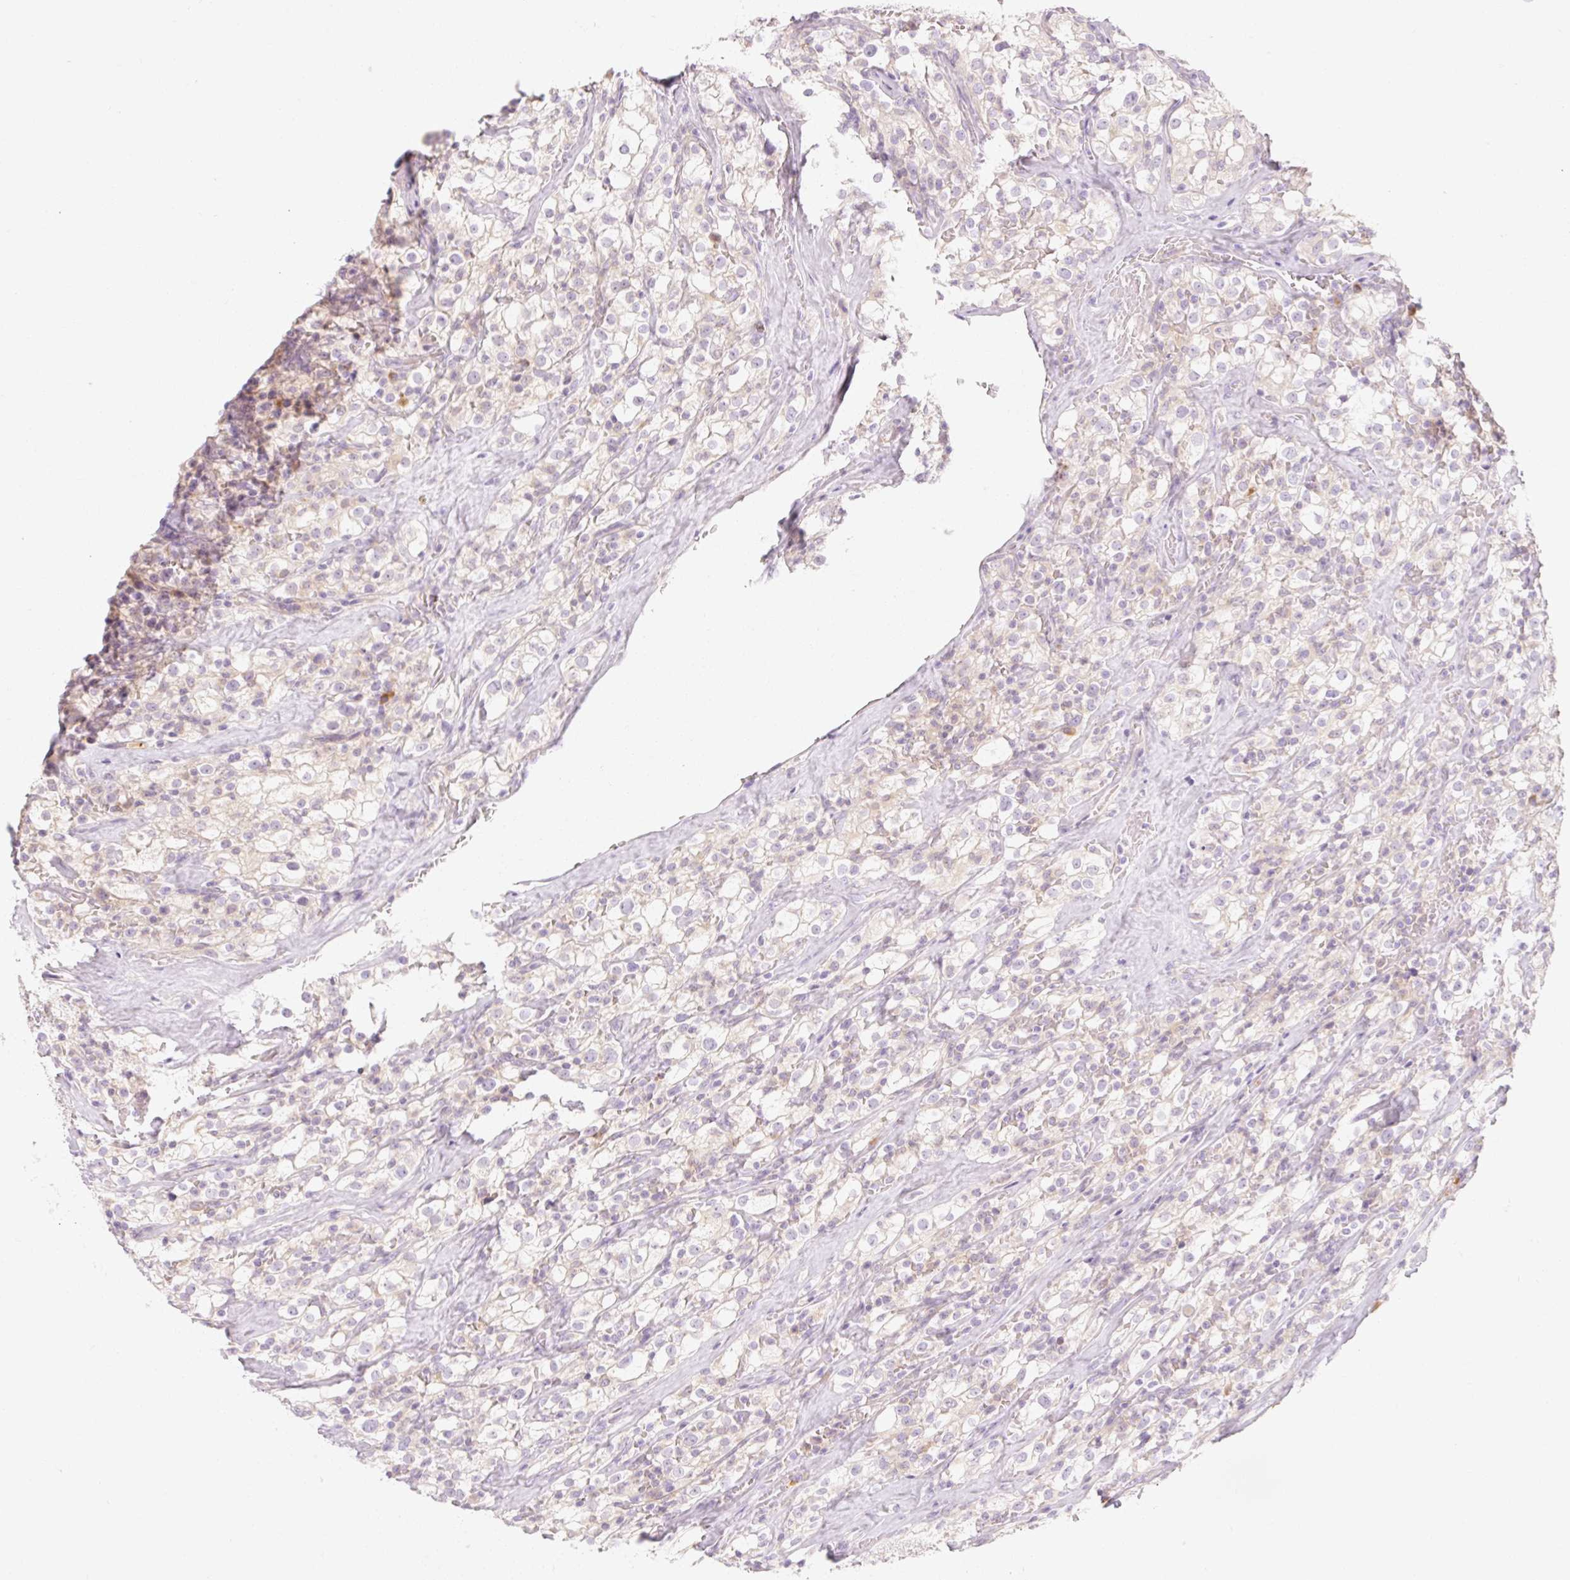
{"staining": {"intensity": "weak", "quantity": "<25%", "location": "cytoplasmic/membranous"}, "tissue": "renal cancer", "cell_type": "Tumor cells", "image_type": "cancer", "snomed": [{"axis": "morphology", "description": "Adenocarcinoma, NOS"}, {"axis": "topography", "description": "Kidney"}], "caption": "There is no significant expression in tumor cells of renal cancer (adenocarcinoma).", "gene": "MYO1D", "patient": {"sex": "female", "age": 74}}